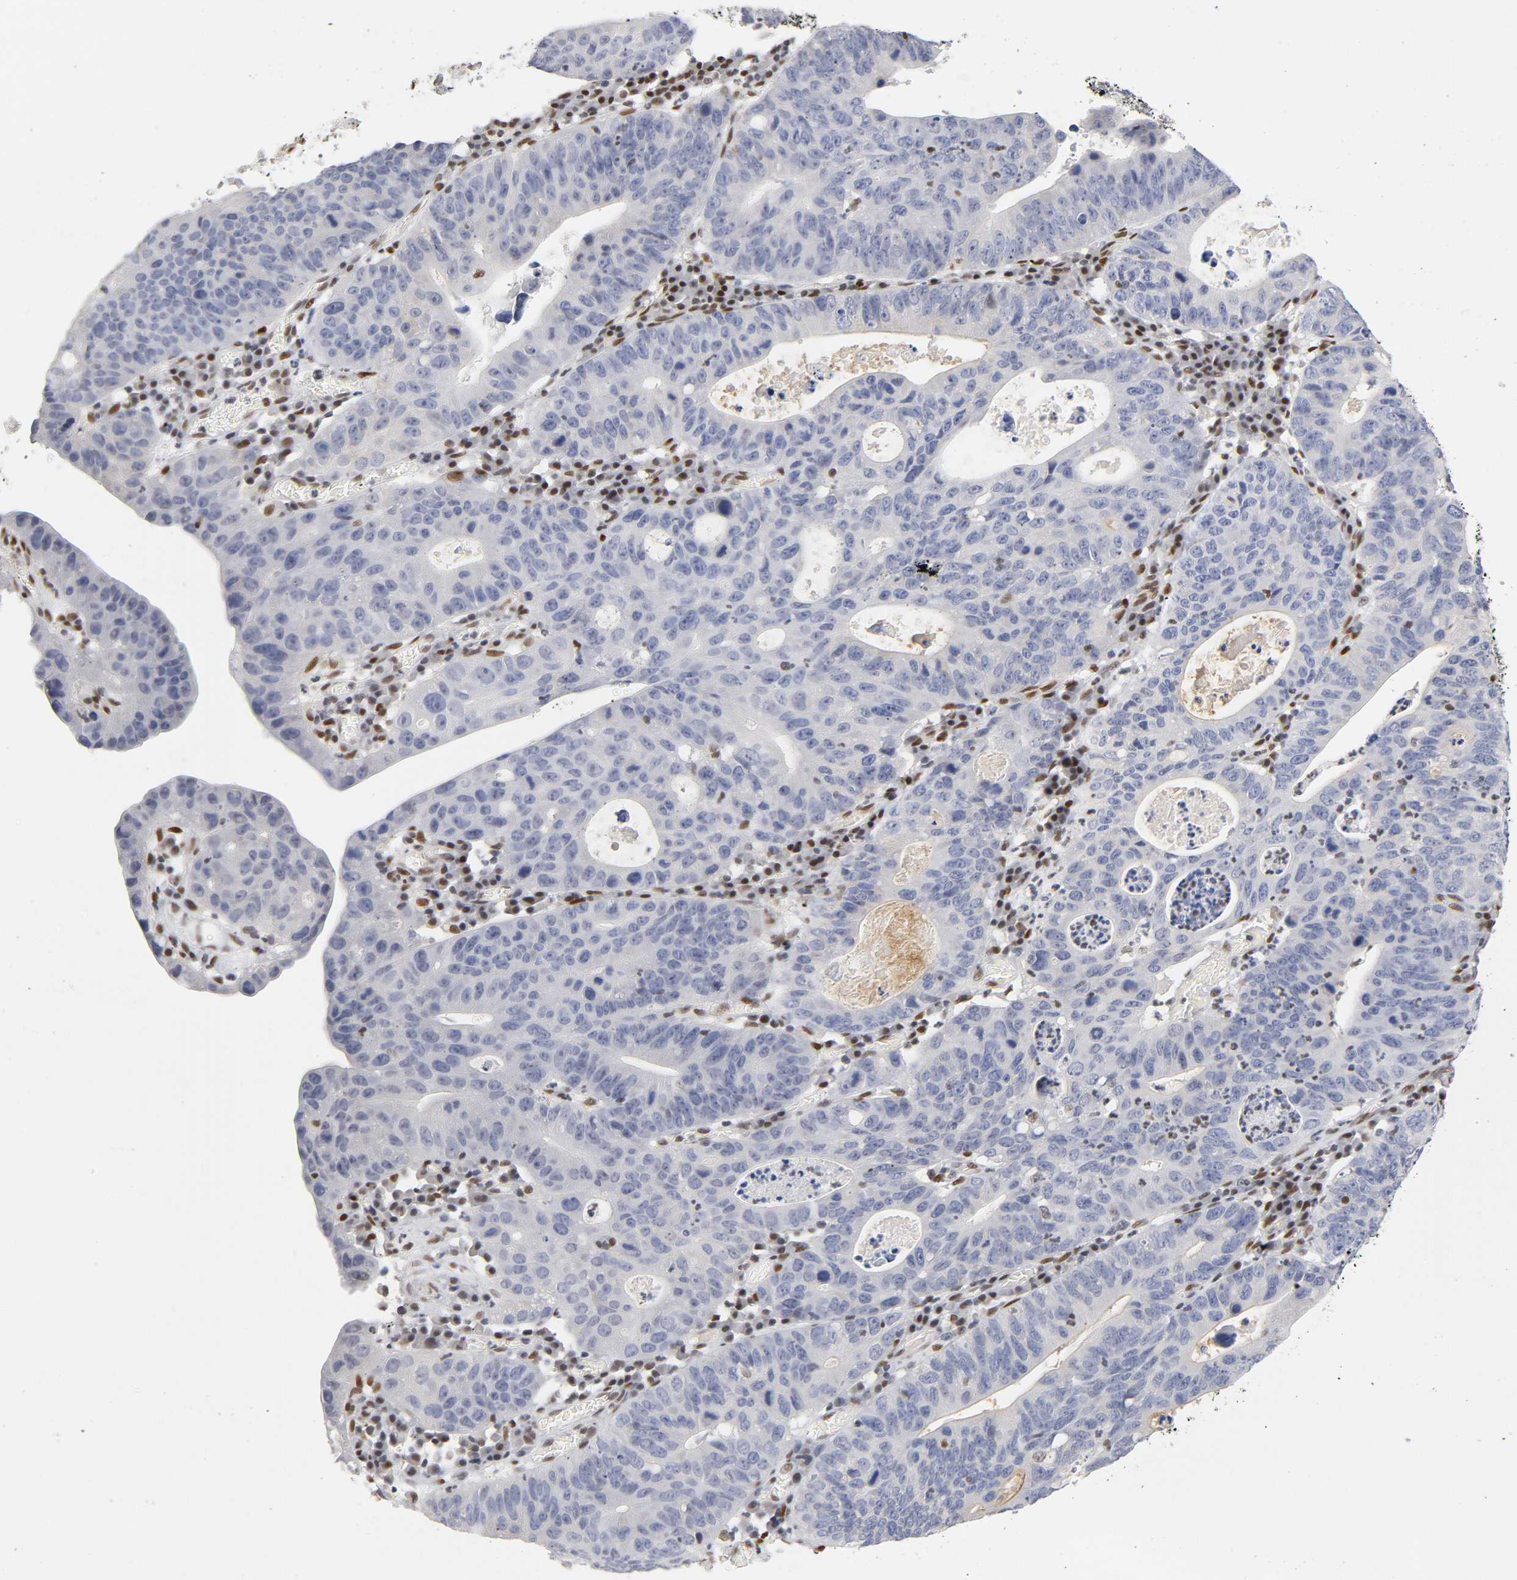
{"staining": {"intensity": "negative", "quantity": "none", "location": "none"}, "tissue": "stomach cancer", "cell_type": "Tumor cells", "image_type": "cancer", "snomed": [{"axis": "morphology", "description": "Adenocarcinoma, NOS"}, {"axis": "topography", "description": "Stomach"}], "caption": "Immunohistochemical staining of adenocarcinoma (stomach) reveals no significant staining in tumor cells.", "gene": "NR3C1", "patient": {"sex": "male", "age": 59}}